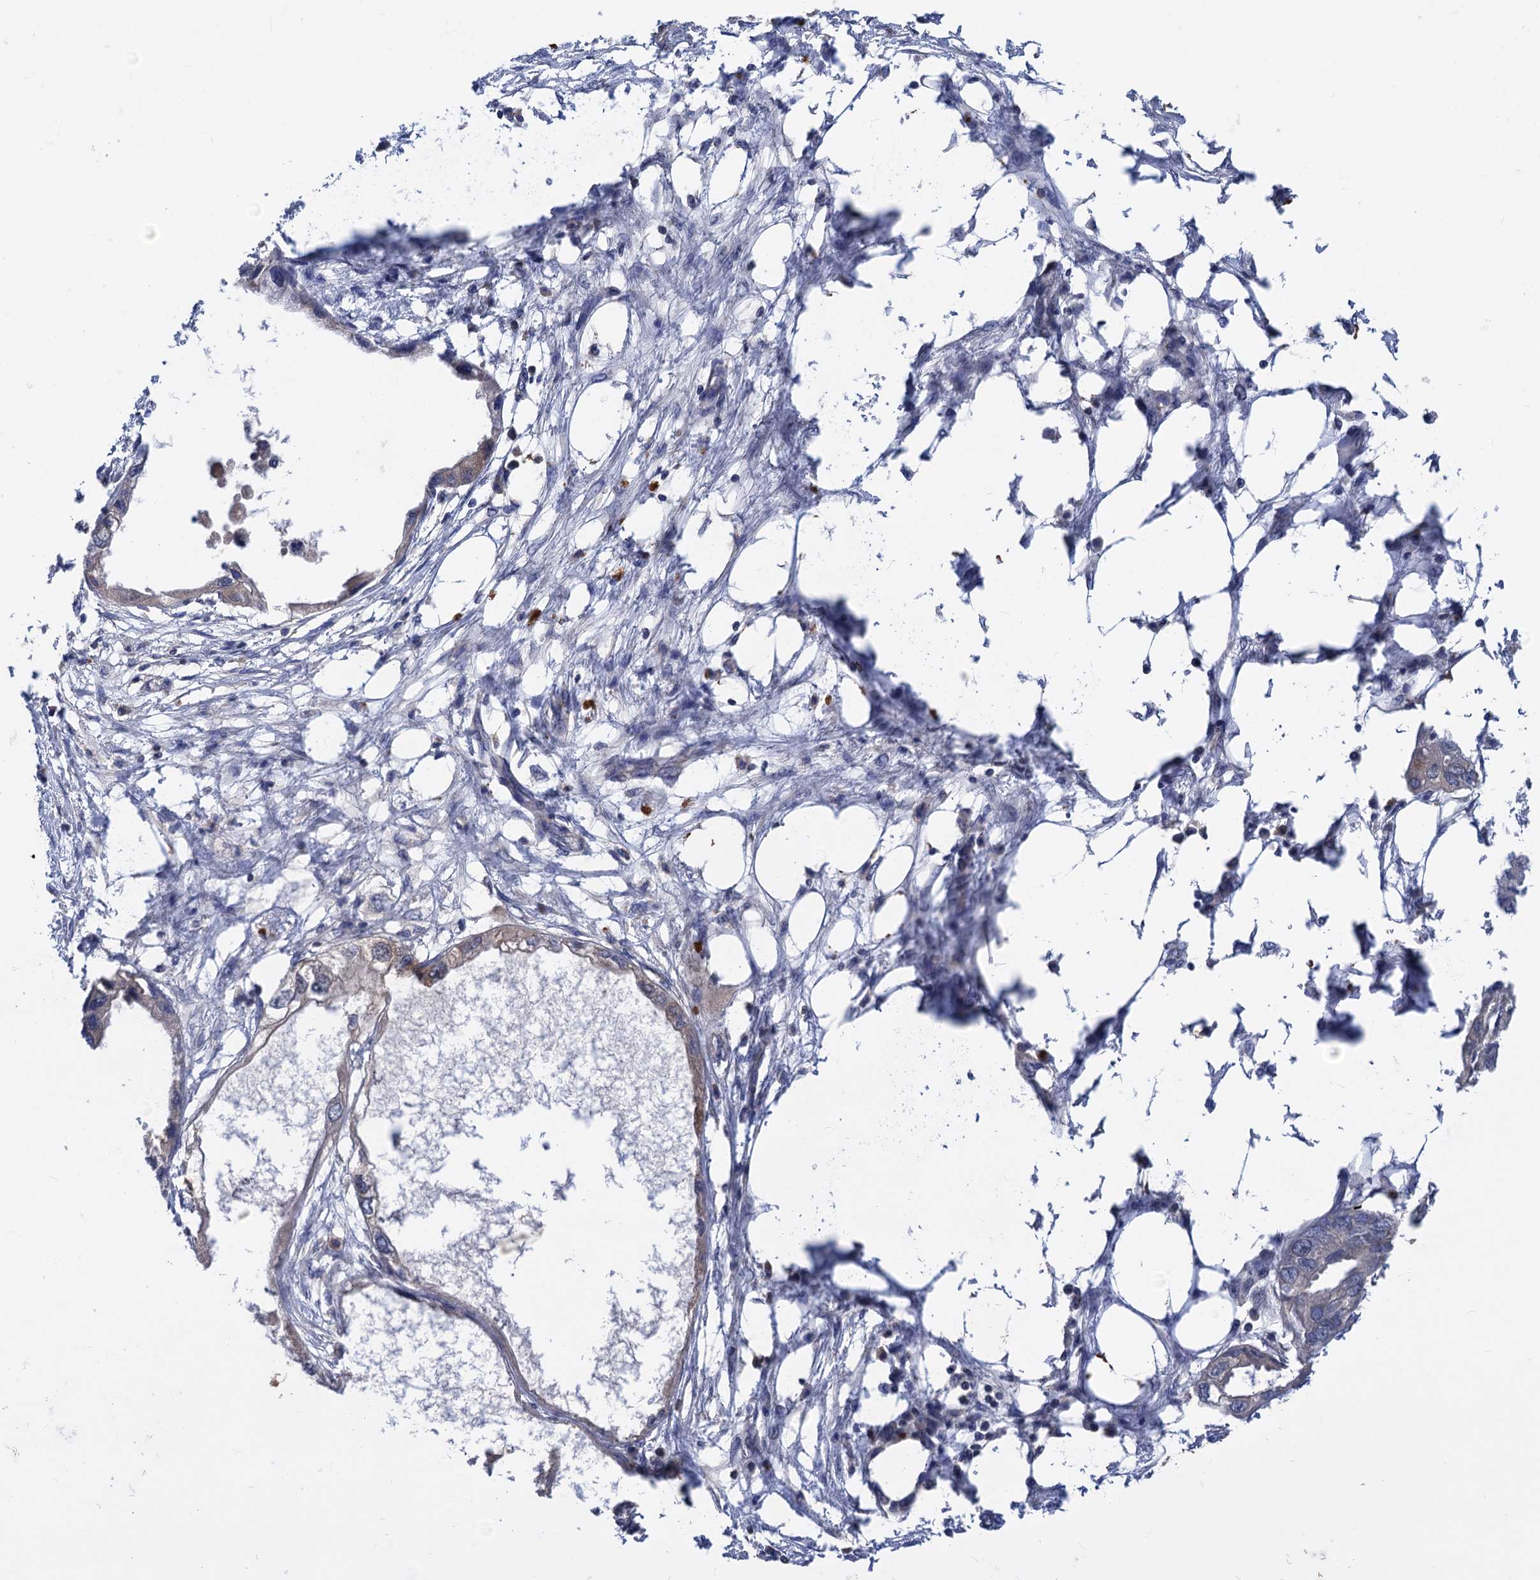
{"staining": {"intensity": "weak", "quantity": "<25%", "location": "cytoplasmic/membranous"}, "tissue": "endometrial cancer", "cell_type": "Tumor cells", "image_type": "cancer", "snomed": [{"axis": "morphology", "description": "Adenocarcinoma, NOS"}, {"axis": "morphology", "description": "Adenocarcinoma, metastatic, NOS"}, {"axis": "topography", "description": "Adipose tissue"}, {"axis": "topography", "description": "Endometrium"}], "caption": "Human adenocarcinoma (endometrial) stained for a protein using IHC demonstrates no positivity in tumor cells.", "gene": "DGKA", "patient": {"sex": "female", "age": 67}}